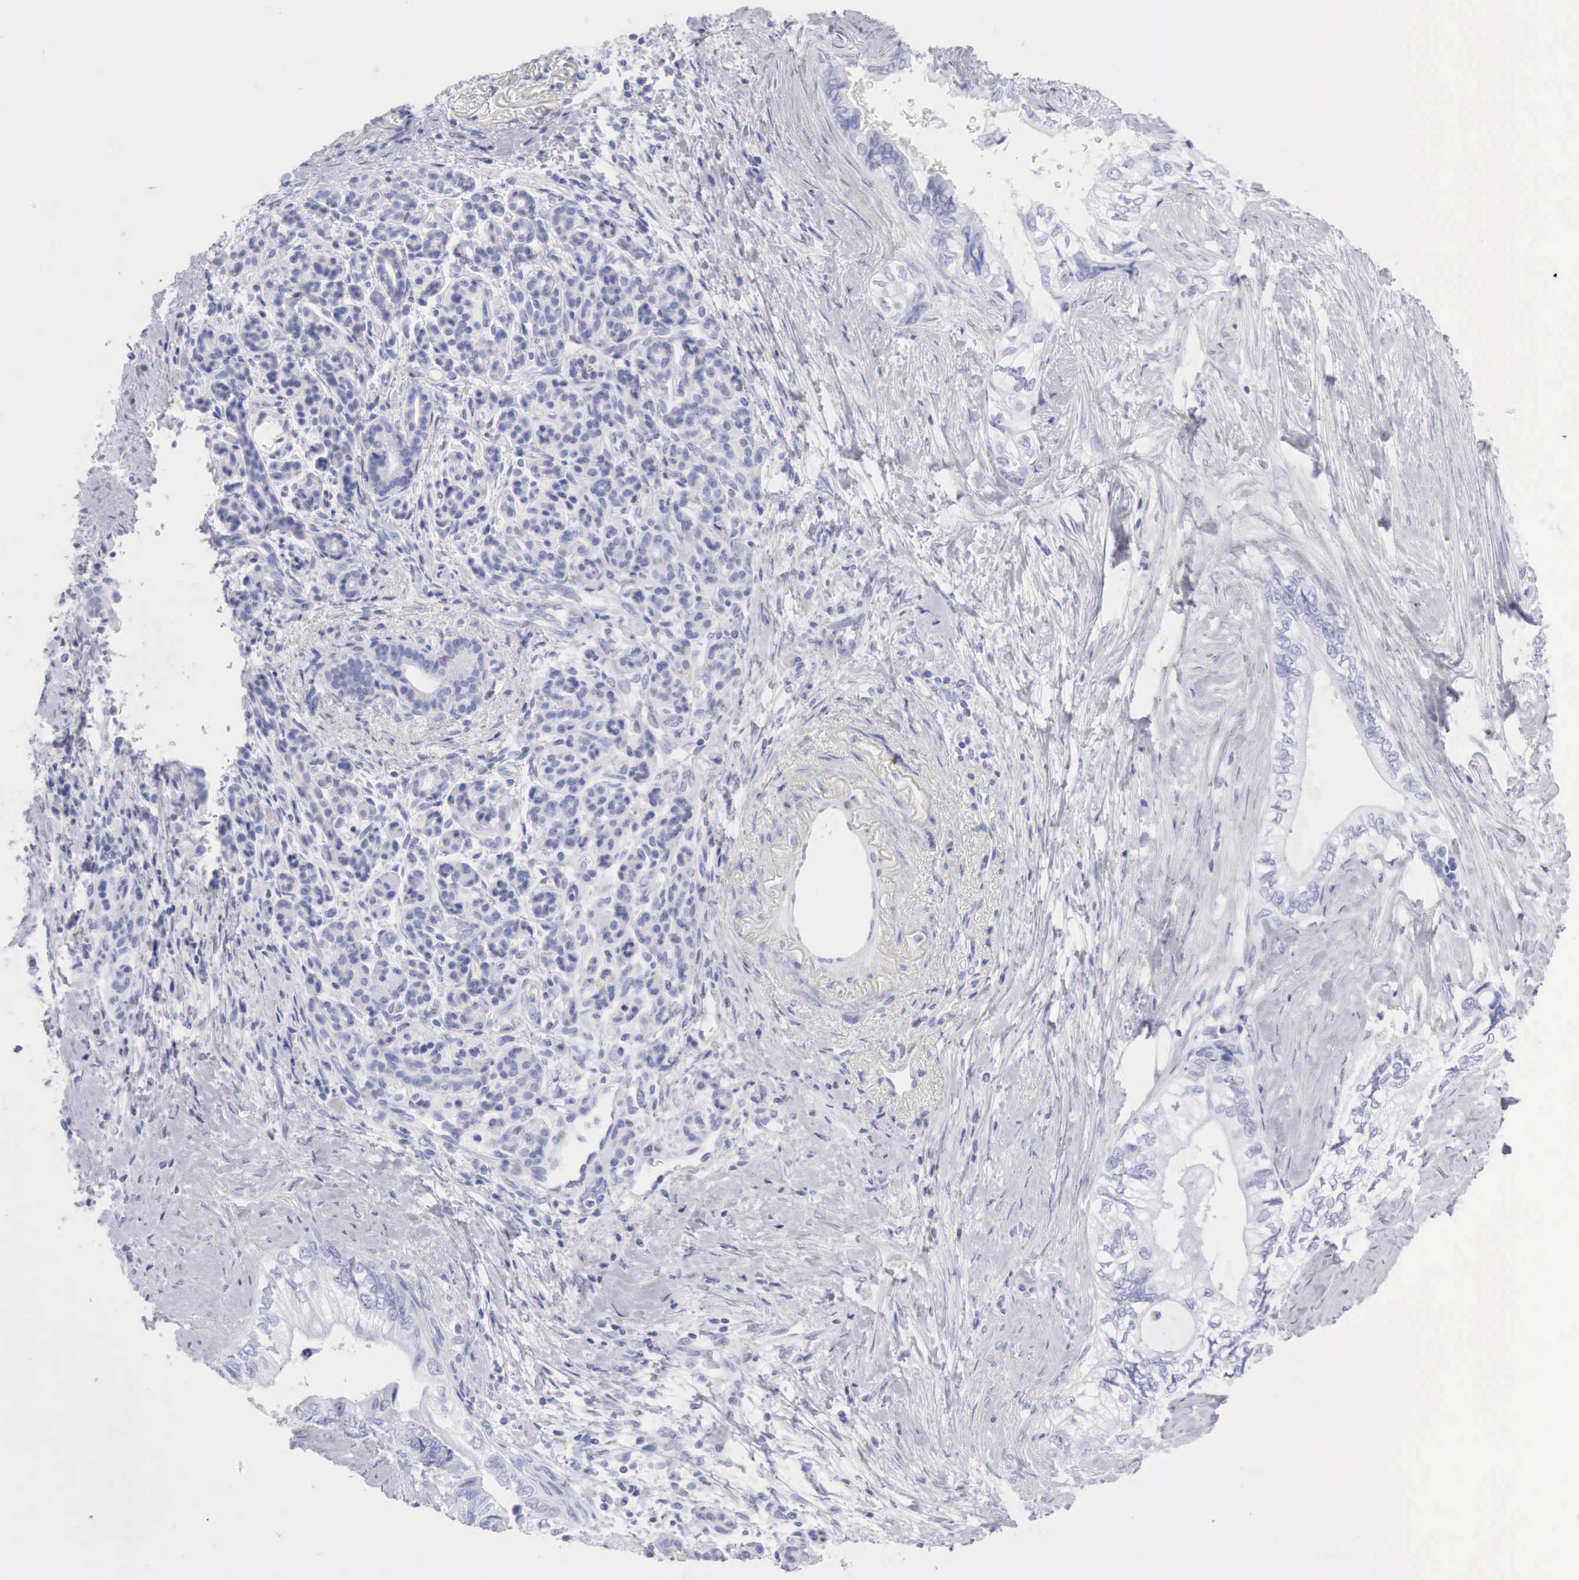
{"staining": {"intensity": "negative", "quantity": "none", "location": "none"}, "tissue": "pancreatic cancer", "cell_type": "Tumor cells", "image_type": "cancer", "snomed": [{"axis": "morphology", "description": "Adenocarcinoma, NOS"}, {"axis": "topography", "description": "Pancreas"}], "caption": "Immunohistochemistry image of human adenocarcinoma (pancreatic) stained for a protein (brown), which demonstrates no positivity in tumor cells. (Immunohistochemistry (ihc), brightfield microscopy, high magnification).", "gene": "KRT5", "patient": {"sex": "female", "age": 66}}